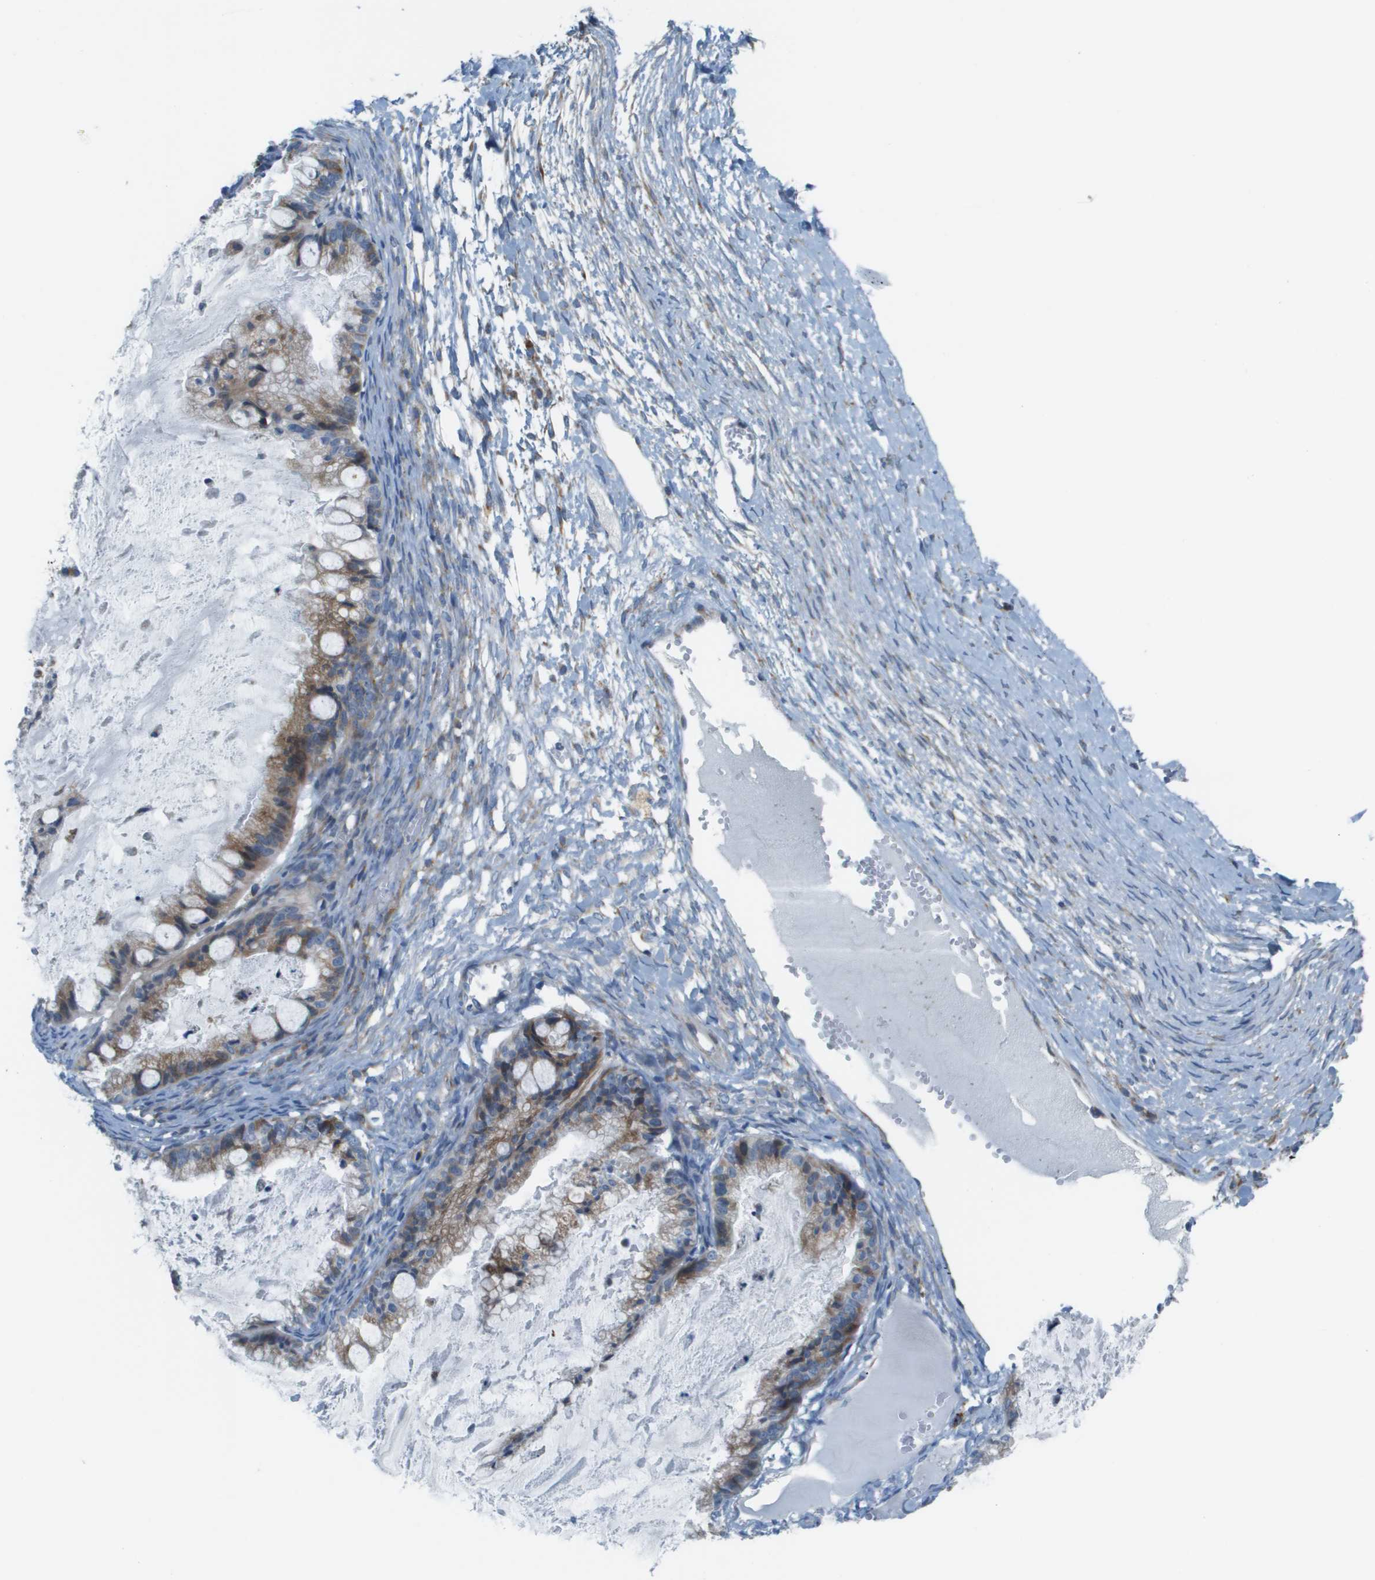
{"staining": {"intensity": "moderate", "quantity": ">75%", "location": "cytoplasmic/membranous"}, "tissue": "ovarian cancer", "cell_type": "Tumor cells", "image_type": "cancer", "snomed": [{"axis": "morphology", "description": "Cystadenocarcinoma, mucinous, NOS"}, {"axis": "topography", "description": "Ovary"}], "caption": "Human ovarian cancer stained with a protein marker shows moderate staining in tumor cells.", "gene": "GALNT6", "patient": {"sex": "female", "age": 57}}